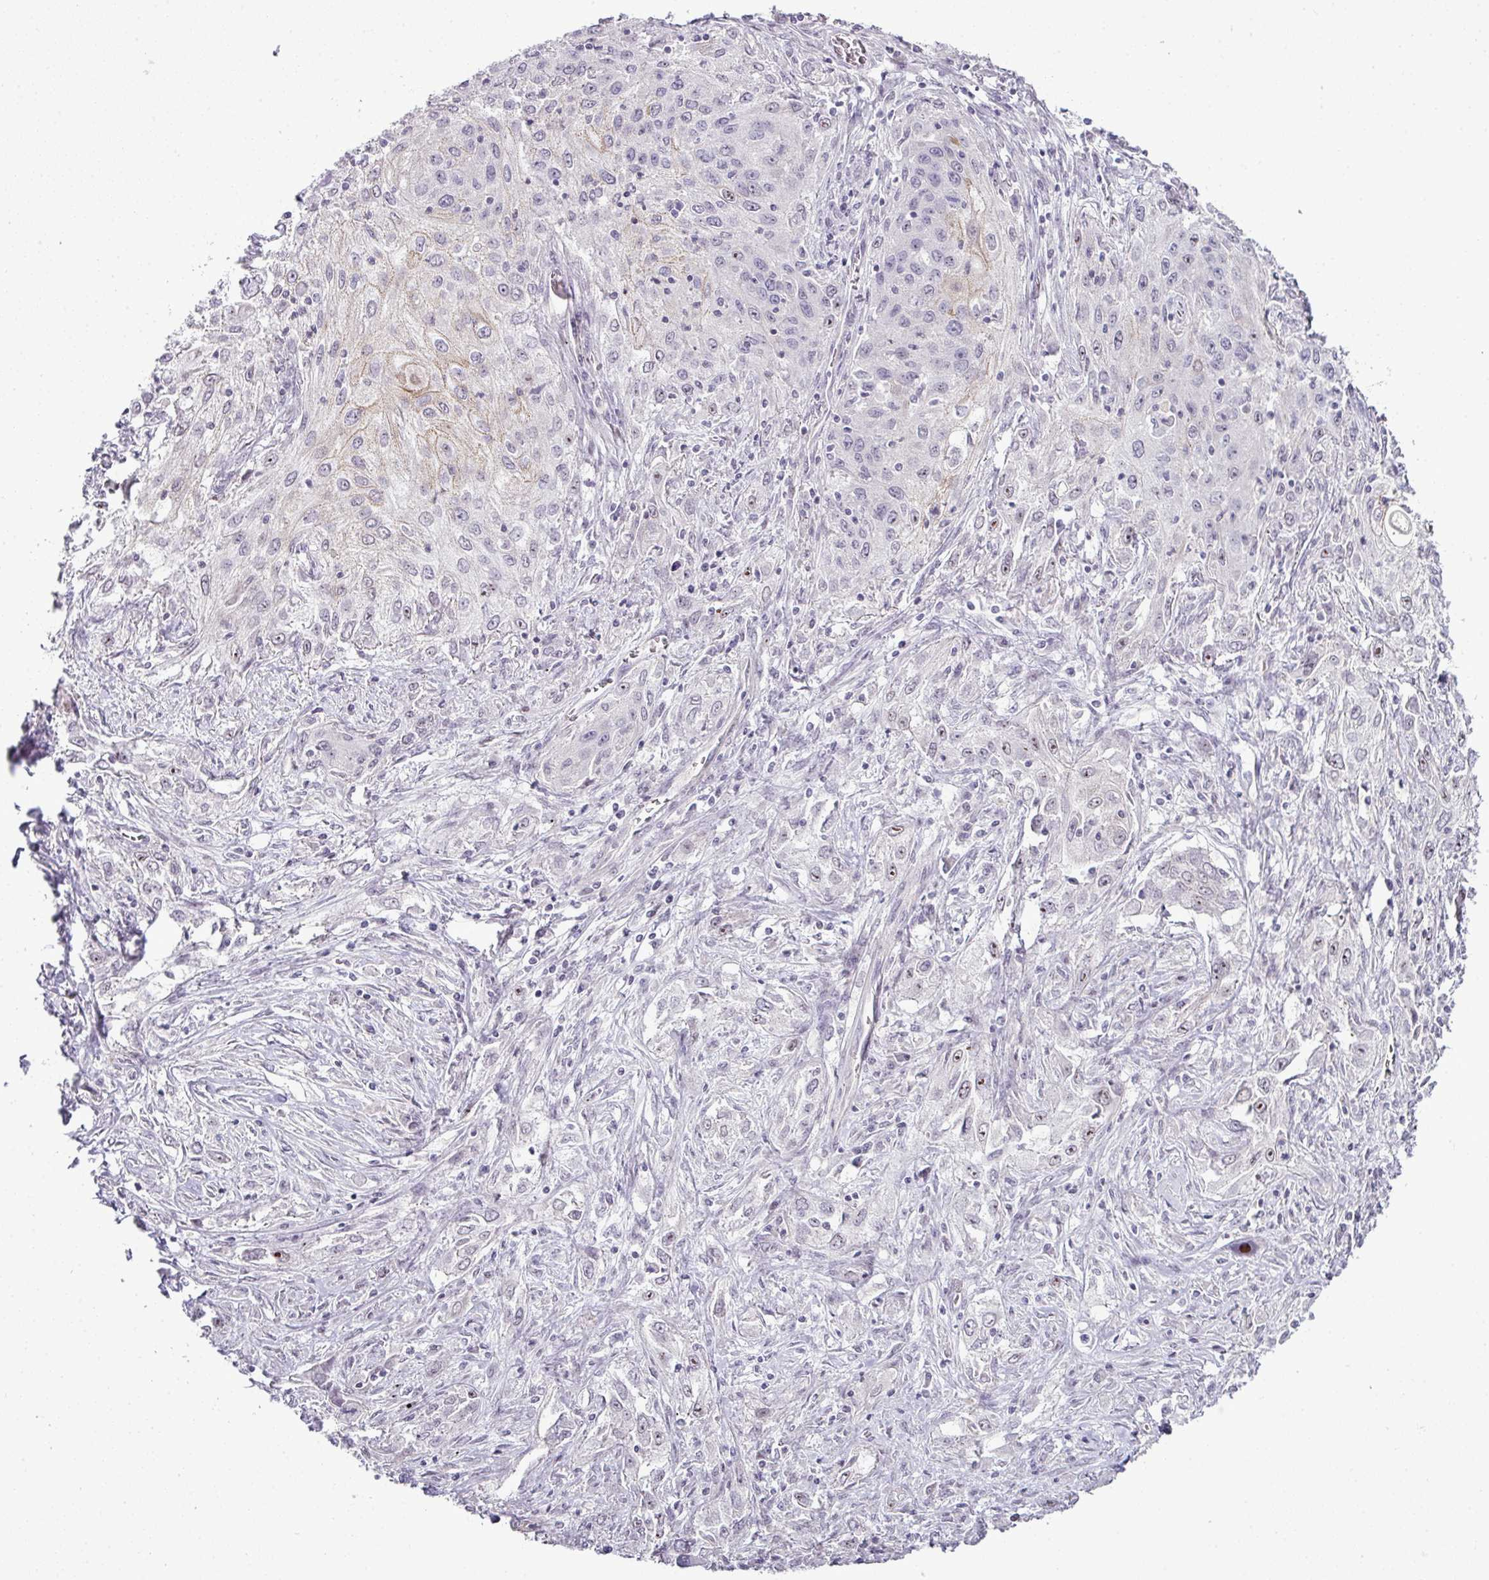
{"staining": {"intensity": "weak", "quantity": "<25%", "location": "nuclear"}, "tissue": "lung cancer", "cell_type": "Tumor cells", "image_type": "cancer", "snomed": [{"axis": "morphology", "description": "Squamous cell carcinoma, NOS"}, {"axis": "topography", "description": "Lung"}], "caption": "There is no significant expression in tumor cells of lung cancer (squamous cell carcinoma).", "gene": "ZNF688", "patient": {"sex": "female", "age": 69}}